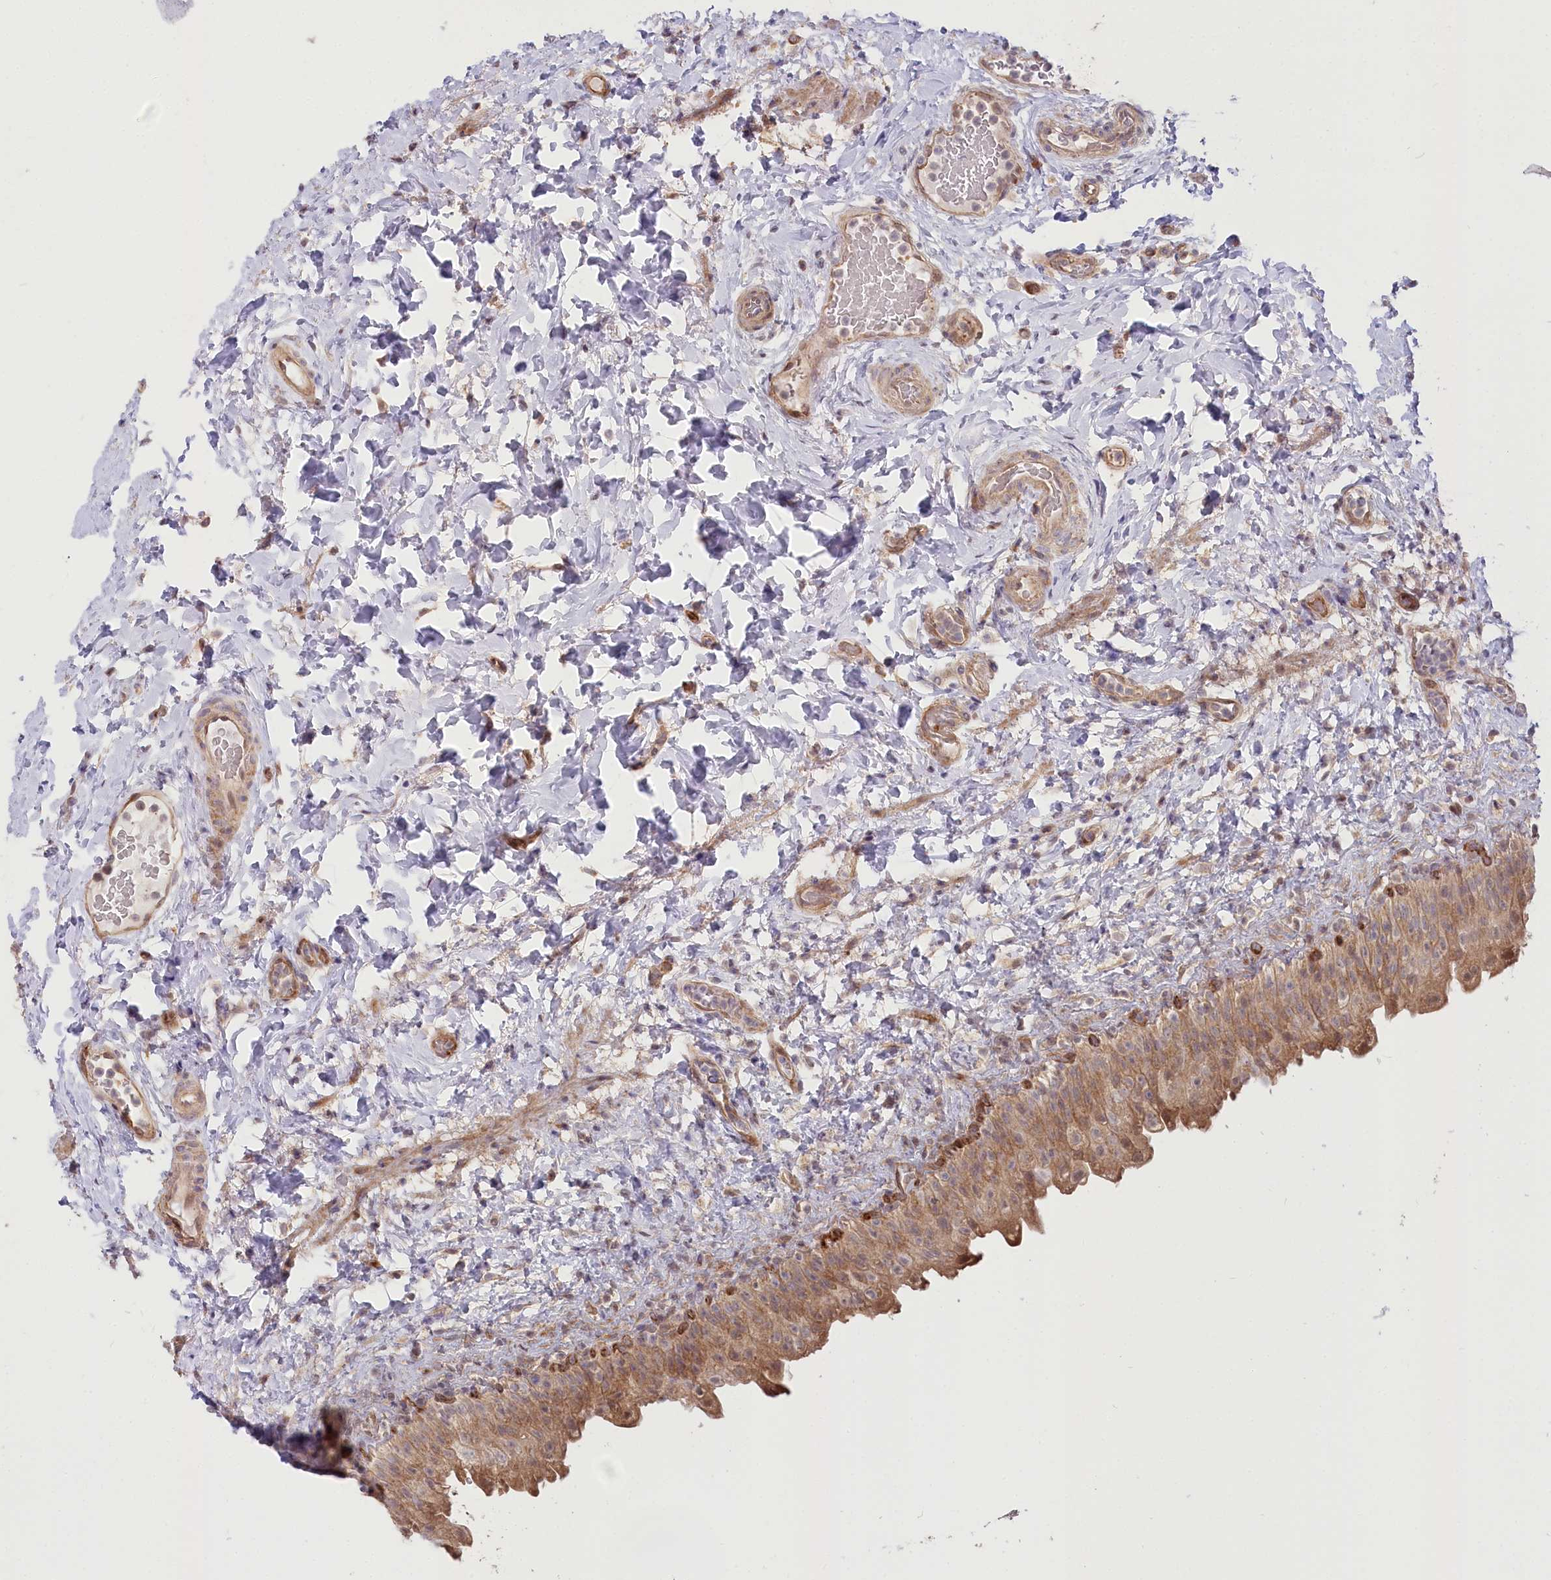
{"staining": {"intensity": "moderate", "quantity": ">75%", "location": "cytoplasmic/membranous,nuclear"}, "tissue": "urinary bladder", "cell_type": "Urothelial cells", "image_type": "normal", "snomed": [{"axis": "morphology", "description": "Normal tissue, NOS"}, {"axis": "topography", "description": "Urinary bladder"}], "caption": "This is an image of IHC staining of benign urinary bladder, which shows moderate expression in the cytoplasmic/membranous,nuclear of urothelial cells.", "gene": "CEP70", "patient": {"sex": "female", "age": 27}}